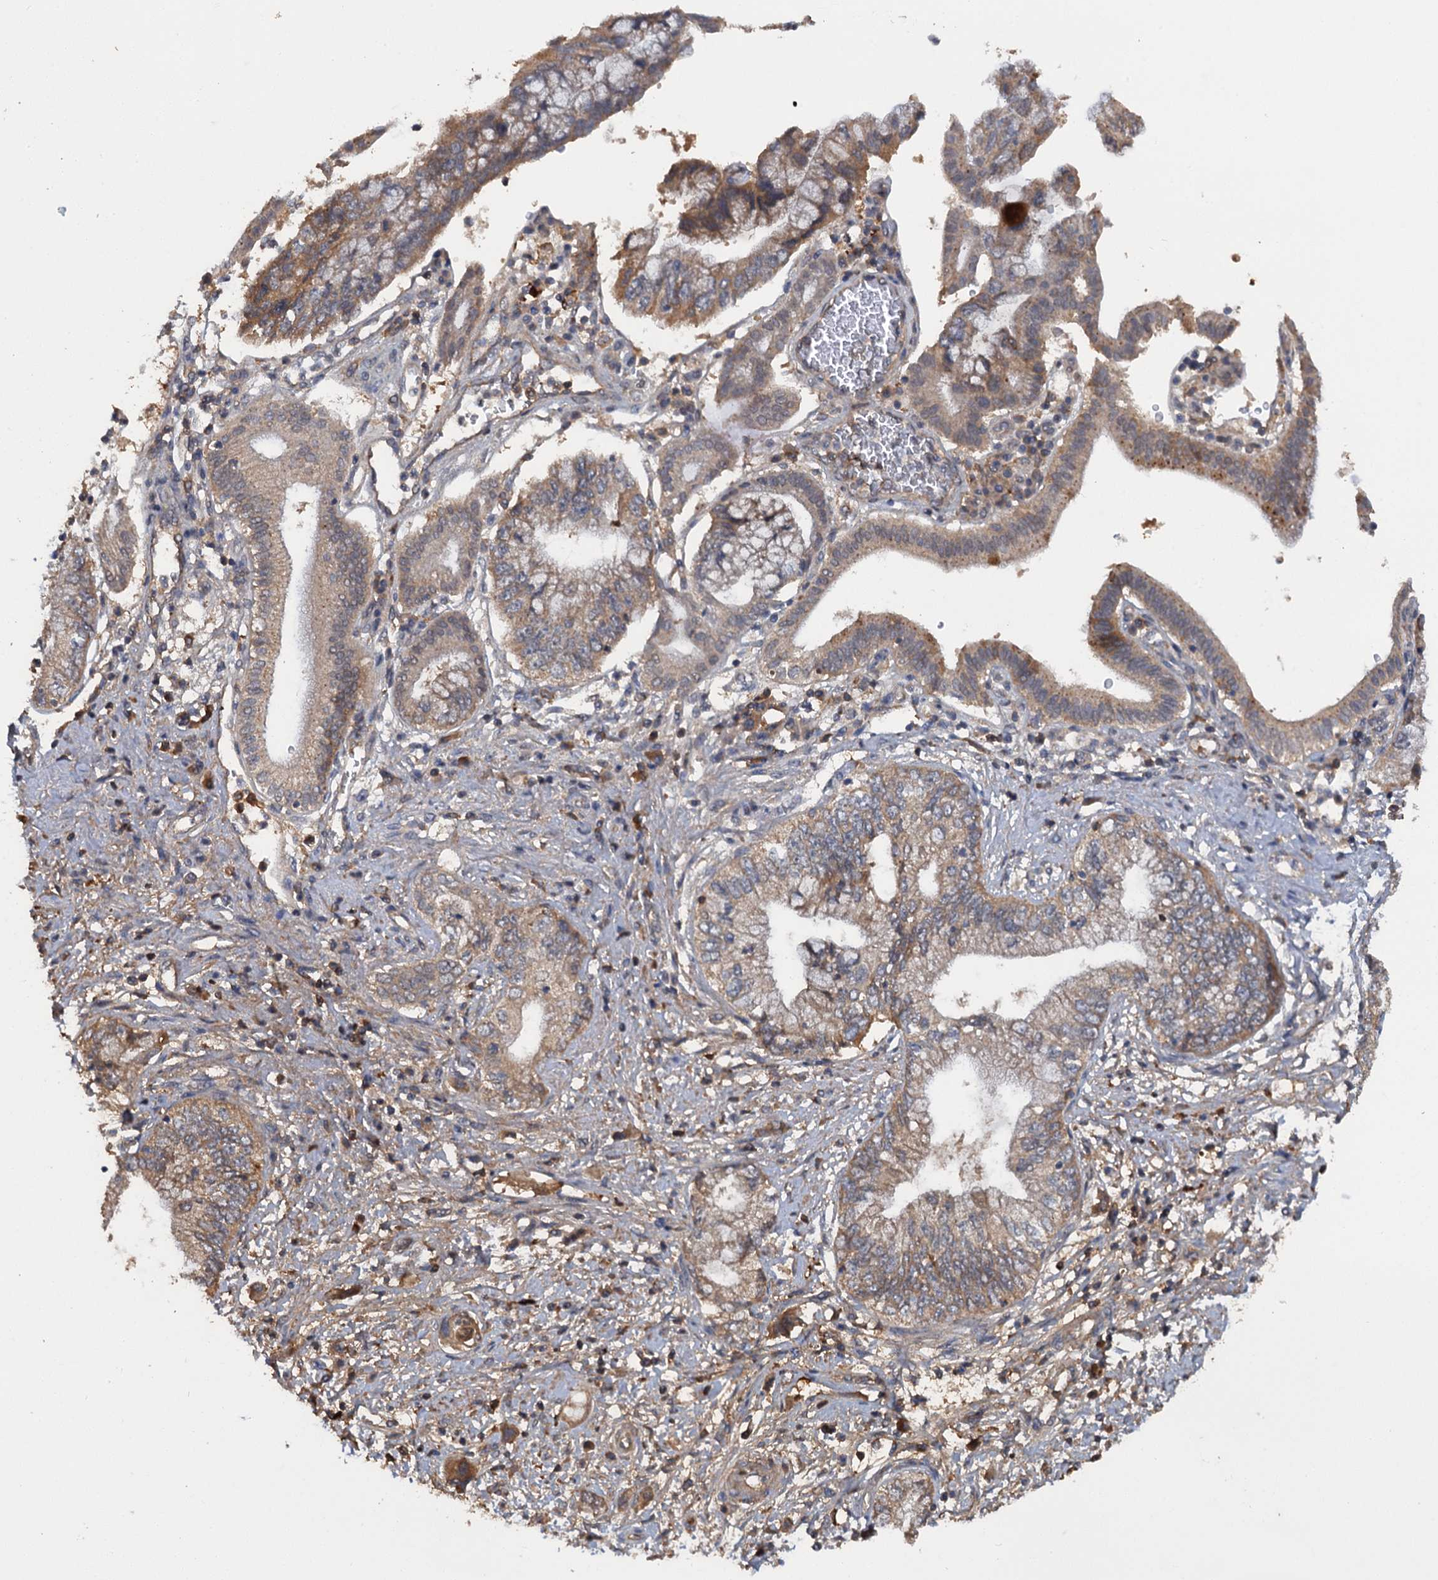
{"staining": {"intensity": "moderate", "quantity": "25%-75%", "location": "cytoplasmic/membranous"}, "tissue": "pancreatic cancer", "cell_type": "Tumor cells", "image_type": "cancer", "snomed": [{"axis": "morphology", "description": "Adenocarcinoma, NOS"}, {"axis": "topography", "description": "Pancreas"}], "caption": "Protein analysis of pancreatic adenocarcinoma tissue reveals moderate cytoplasmic/membranous positivity in about 25%-75% of tumor cells. Using DAB (brown) and hematoxylin (blue) stains, captured at high magnification using brightfield microscopy.", "gene": "HAPLN3", "patient": {"sex": "female", "age": 73}}